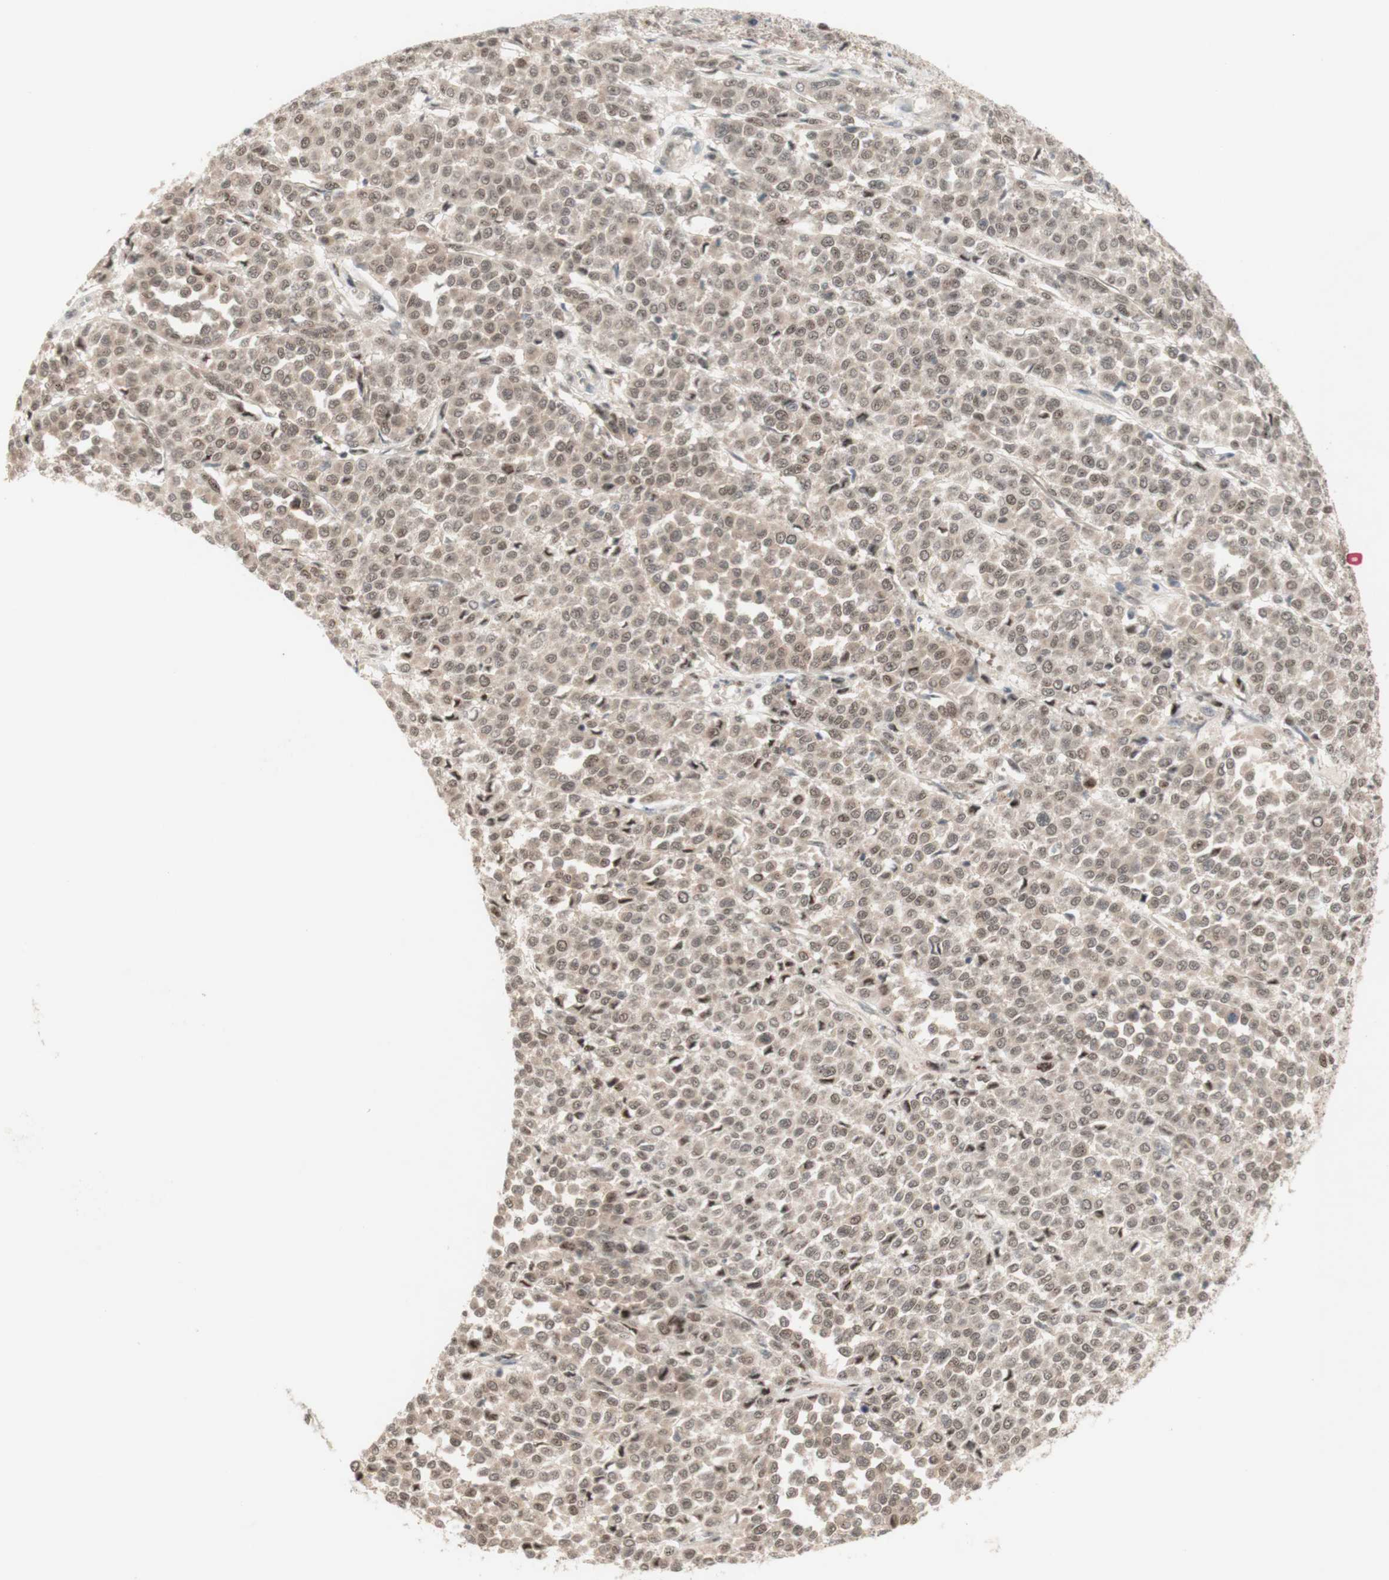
{"staining": {"intensity": "moderate", "quantity": ">75%", "location": "cytoplasmic/membranous"}, "tissue": "melanoma", "cell_type": "Tumor cells", "image_type": "cancer", "snomed": [{"axis": "morphology", "description": "Malignant melanoma, Metastatic site"}, {"axis": "topography", "description": "Pancreas"}], "caption": "Melanoma stained with a brown dye displays moderate cytoplasmic/membranous positive staining in about >75% of tumor cells.", "gene": "CYLD", "patient": {"sex": "female", "age": 30}}